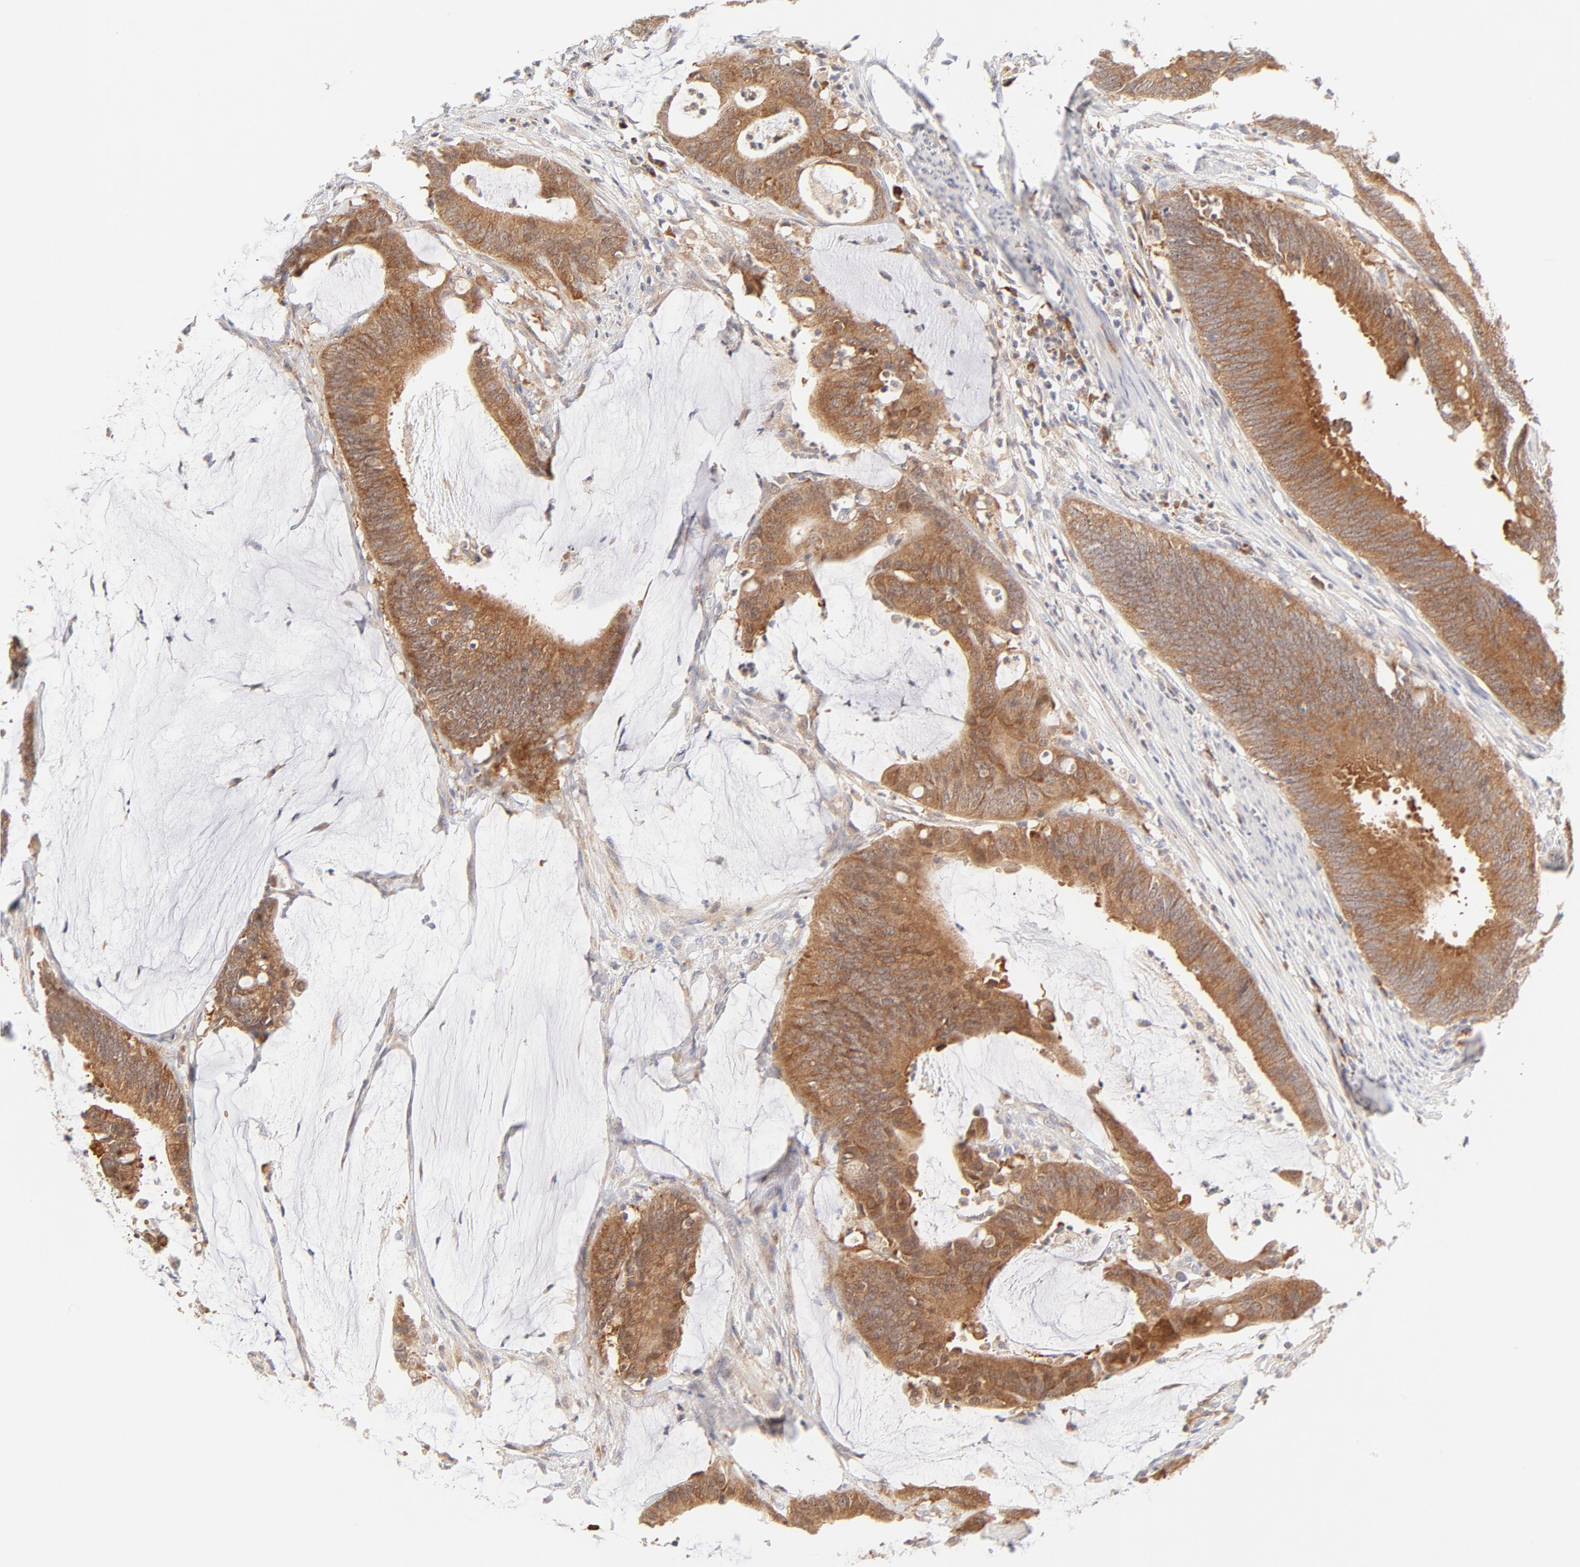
{"staining": {"intensity": "moderate", "quantity": ">75%", "location": "cytoplasmic/membranous"}, "tissue": "colorectal cancer", "cell_type": "Tumor cells", "image_type": "cancer", "snomed": [{"axis": "morphology", "description": "Adenocarcinoma, NOS"}, {"axis": "topography", "description": "Rectum"}], "caption": "Colorectal cancer (adenocarcinoma) was stained to show a protein in brown. There is medium levels of moderate cytoplasmic/membranous expression in approximately >75% of tumor cells.", "gene": "RPS6KA1", "patient": {"sex": "female", "age": 66}}